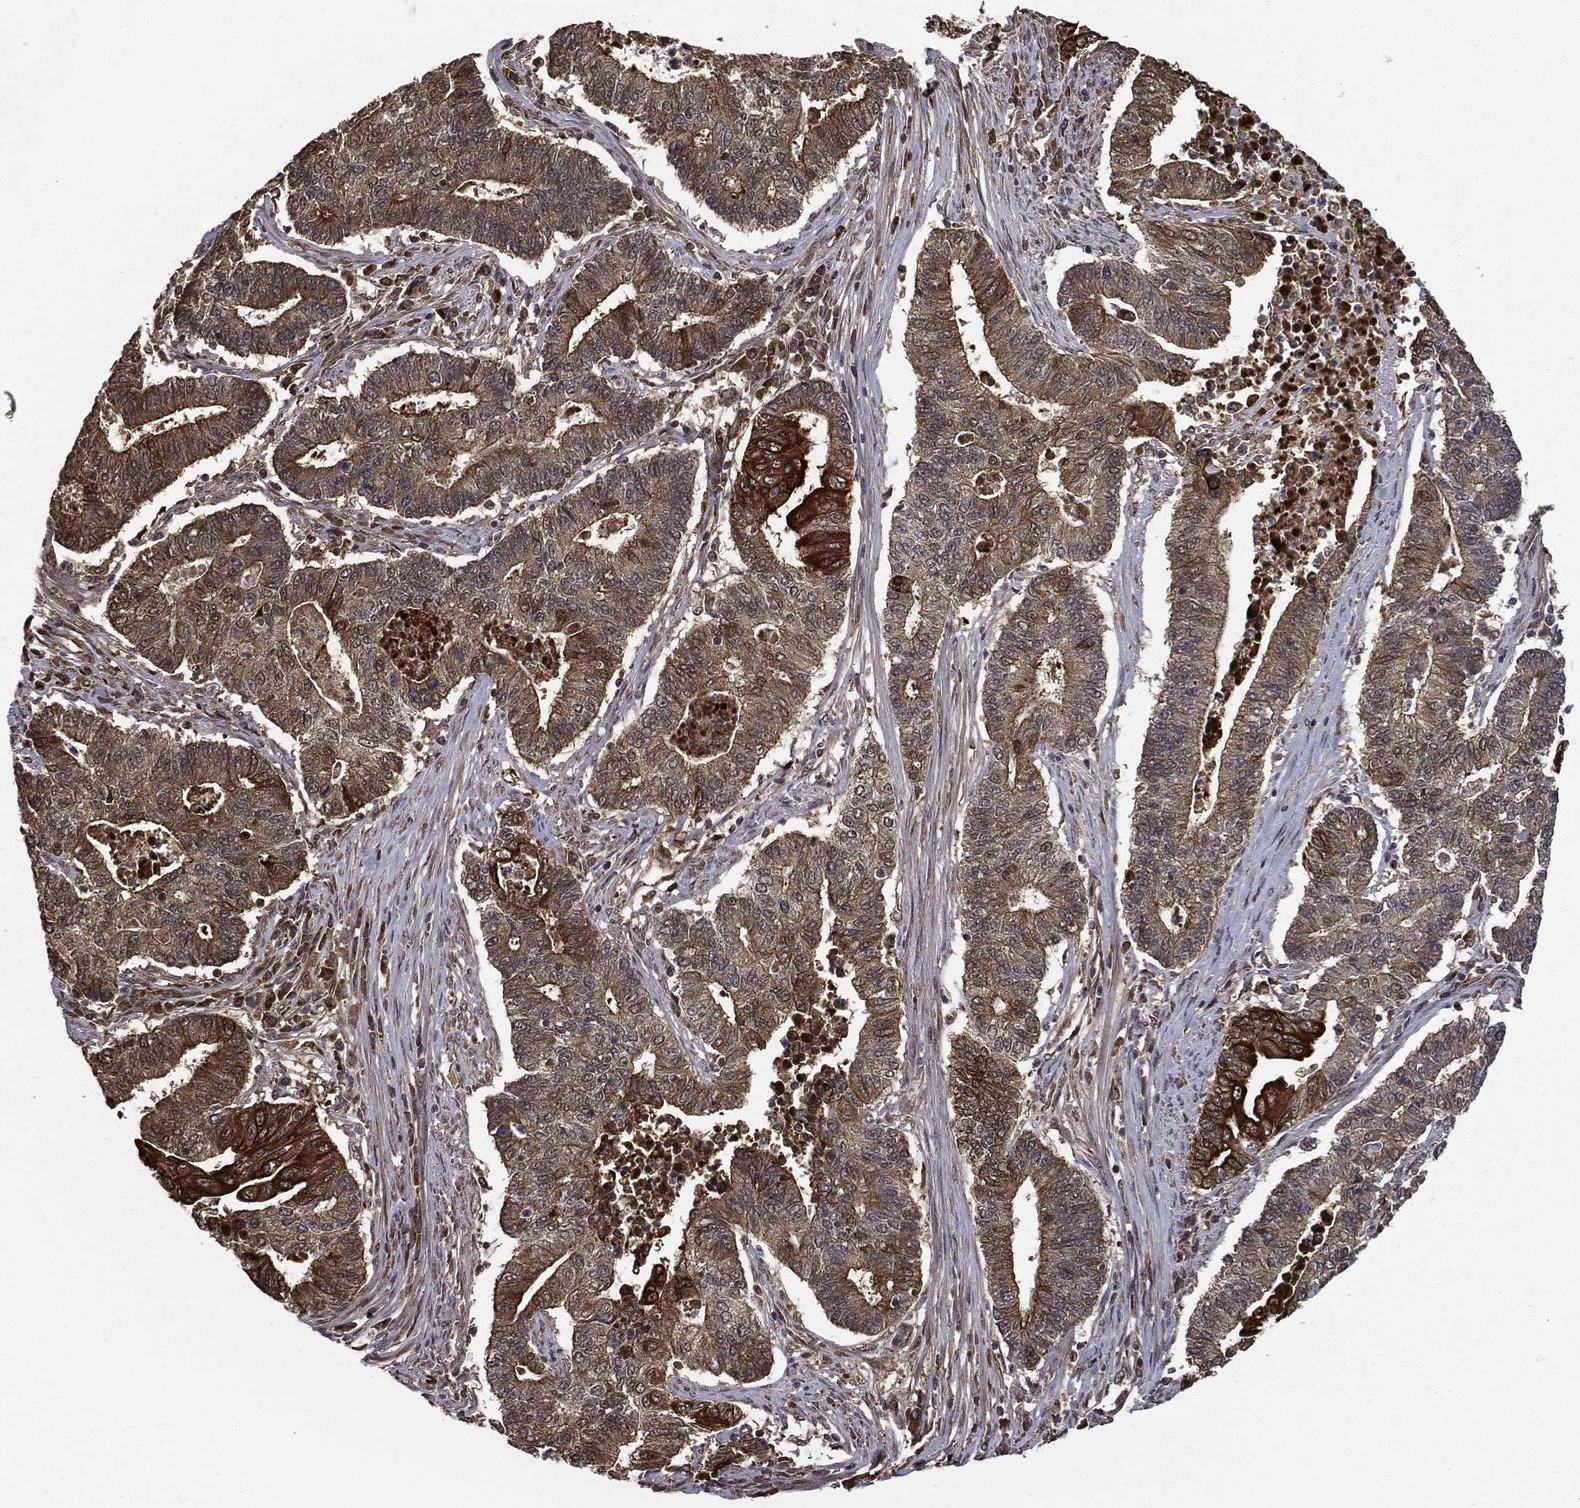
{"staining": {"intensity": "strong", "quantity": "<25%", "location": "cytoplasmic/membranous"}, "tissue": "endometrial cancer", "cell_type": "Tumor cells", "image_type": "cancer", "snomed": [{"axis": "morphology", "description": "Adenocarcinoma, NOS"}, {"axis": "topography", "description": "Uterus"}, {"axis": "topography", "description": "Endometrium"}], "caption": "Immunohistochemistry (IHC) of endometrial adenocarcinoma shows medium levels of strong cytoplasmic/membranous staining in approximately <25% of tumor cells. (IHC, brightfield microscopy, high magnification).", "gene": "SLC6A6", "patient": {"sex": "female", "age": 54}}